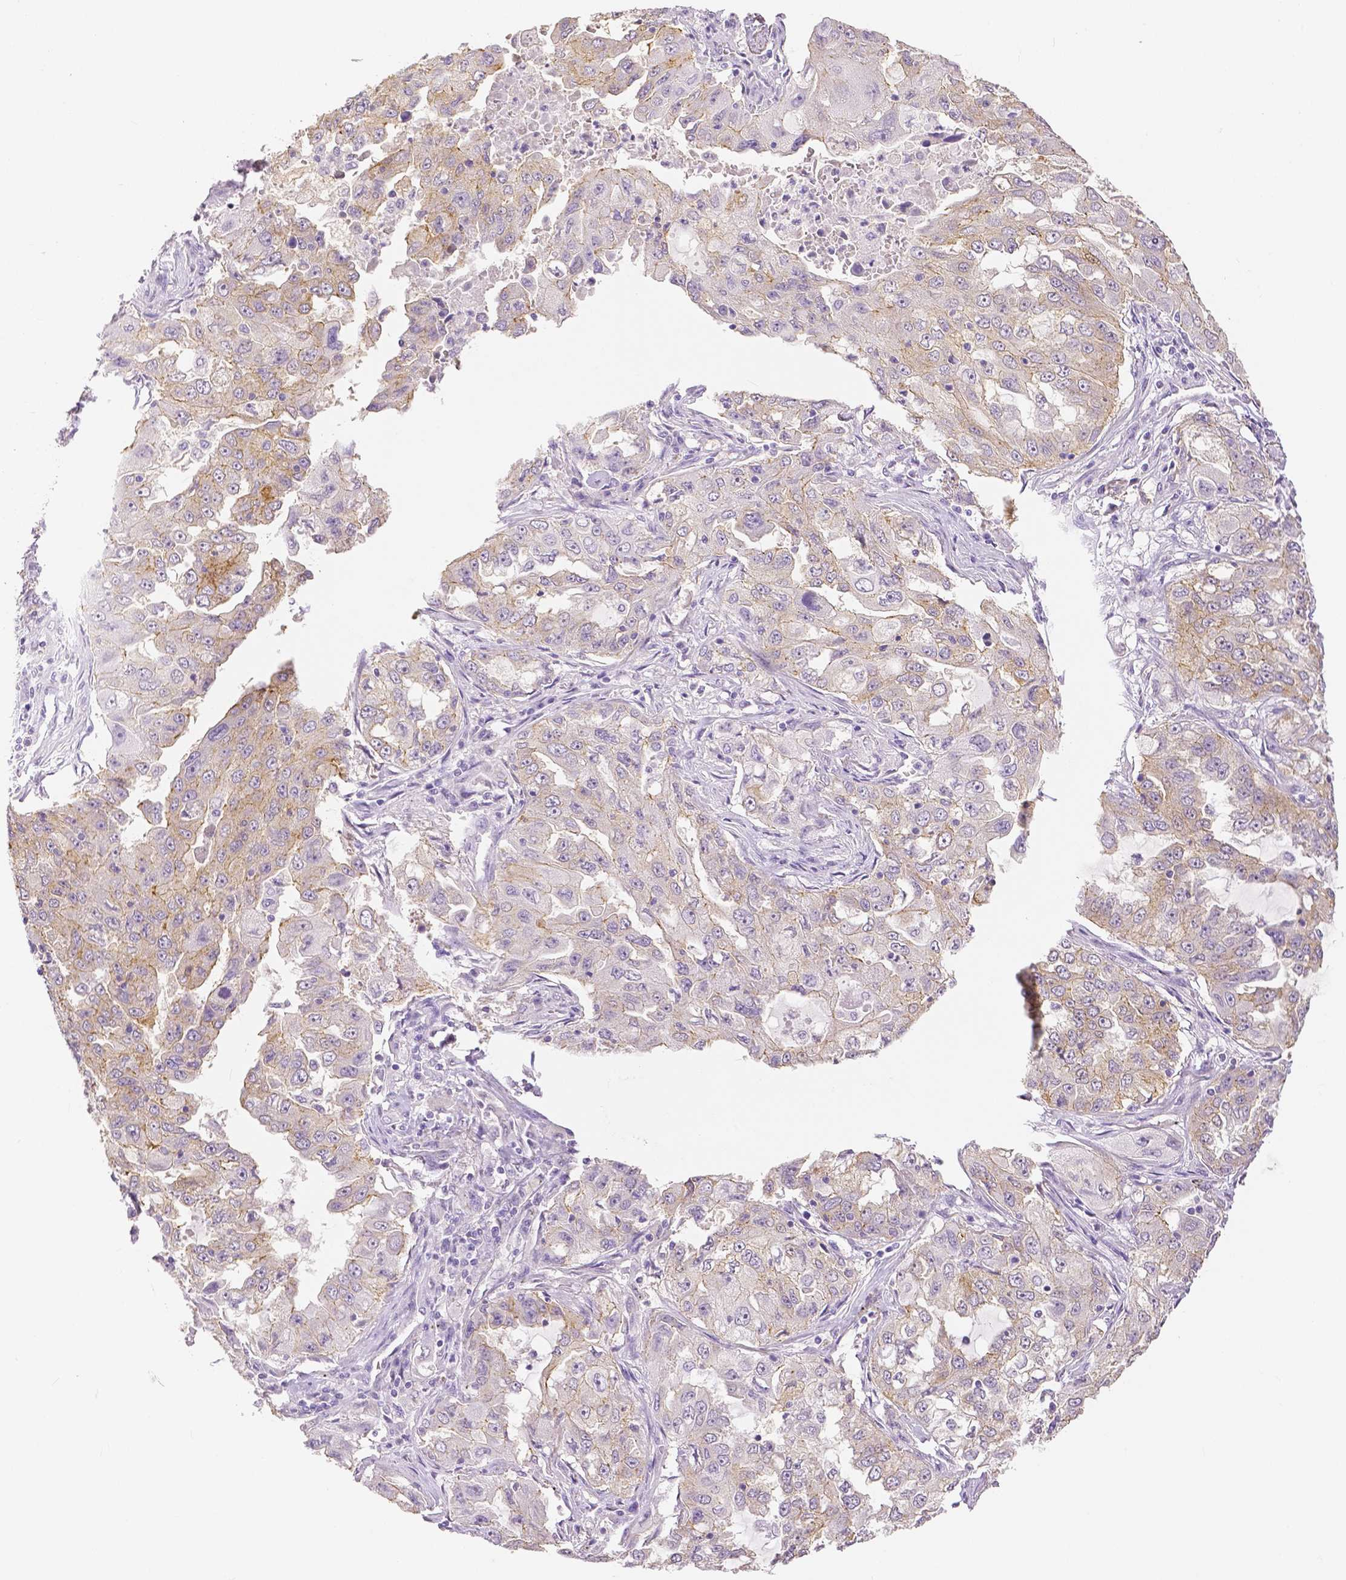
{"staining": {"intensity": "weak", "quantity": ">75%", "location": "cytoplasmic/membranous"}, "tissue": "lung cancer", "cell_type": "Tumor cells", "image_type": "cancer", "snomed": [{"axis": "morphology", "description": "Adenocarcinoma, NOS"}, {"axis": "topography", "description": "Lung"}], "caption": "High-magnification brightfield microscopy of adenocarcinoma (lung) stained with DAB (3,3'-diaminobenzidine) (brown) and counterstained with hematoxylin (blue). tumor cells exhibit weak cytoplasmic/membranous positivity is identified in approximately>75% of cells. Nuclei are stained in blue.", "gene": "OCLN", "patient": {"sex": "female", "age": 61}}